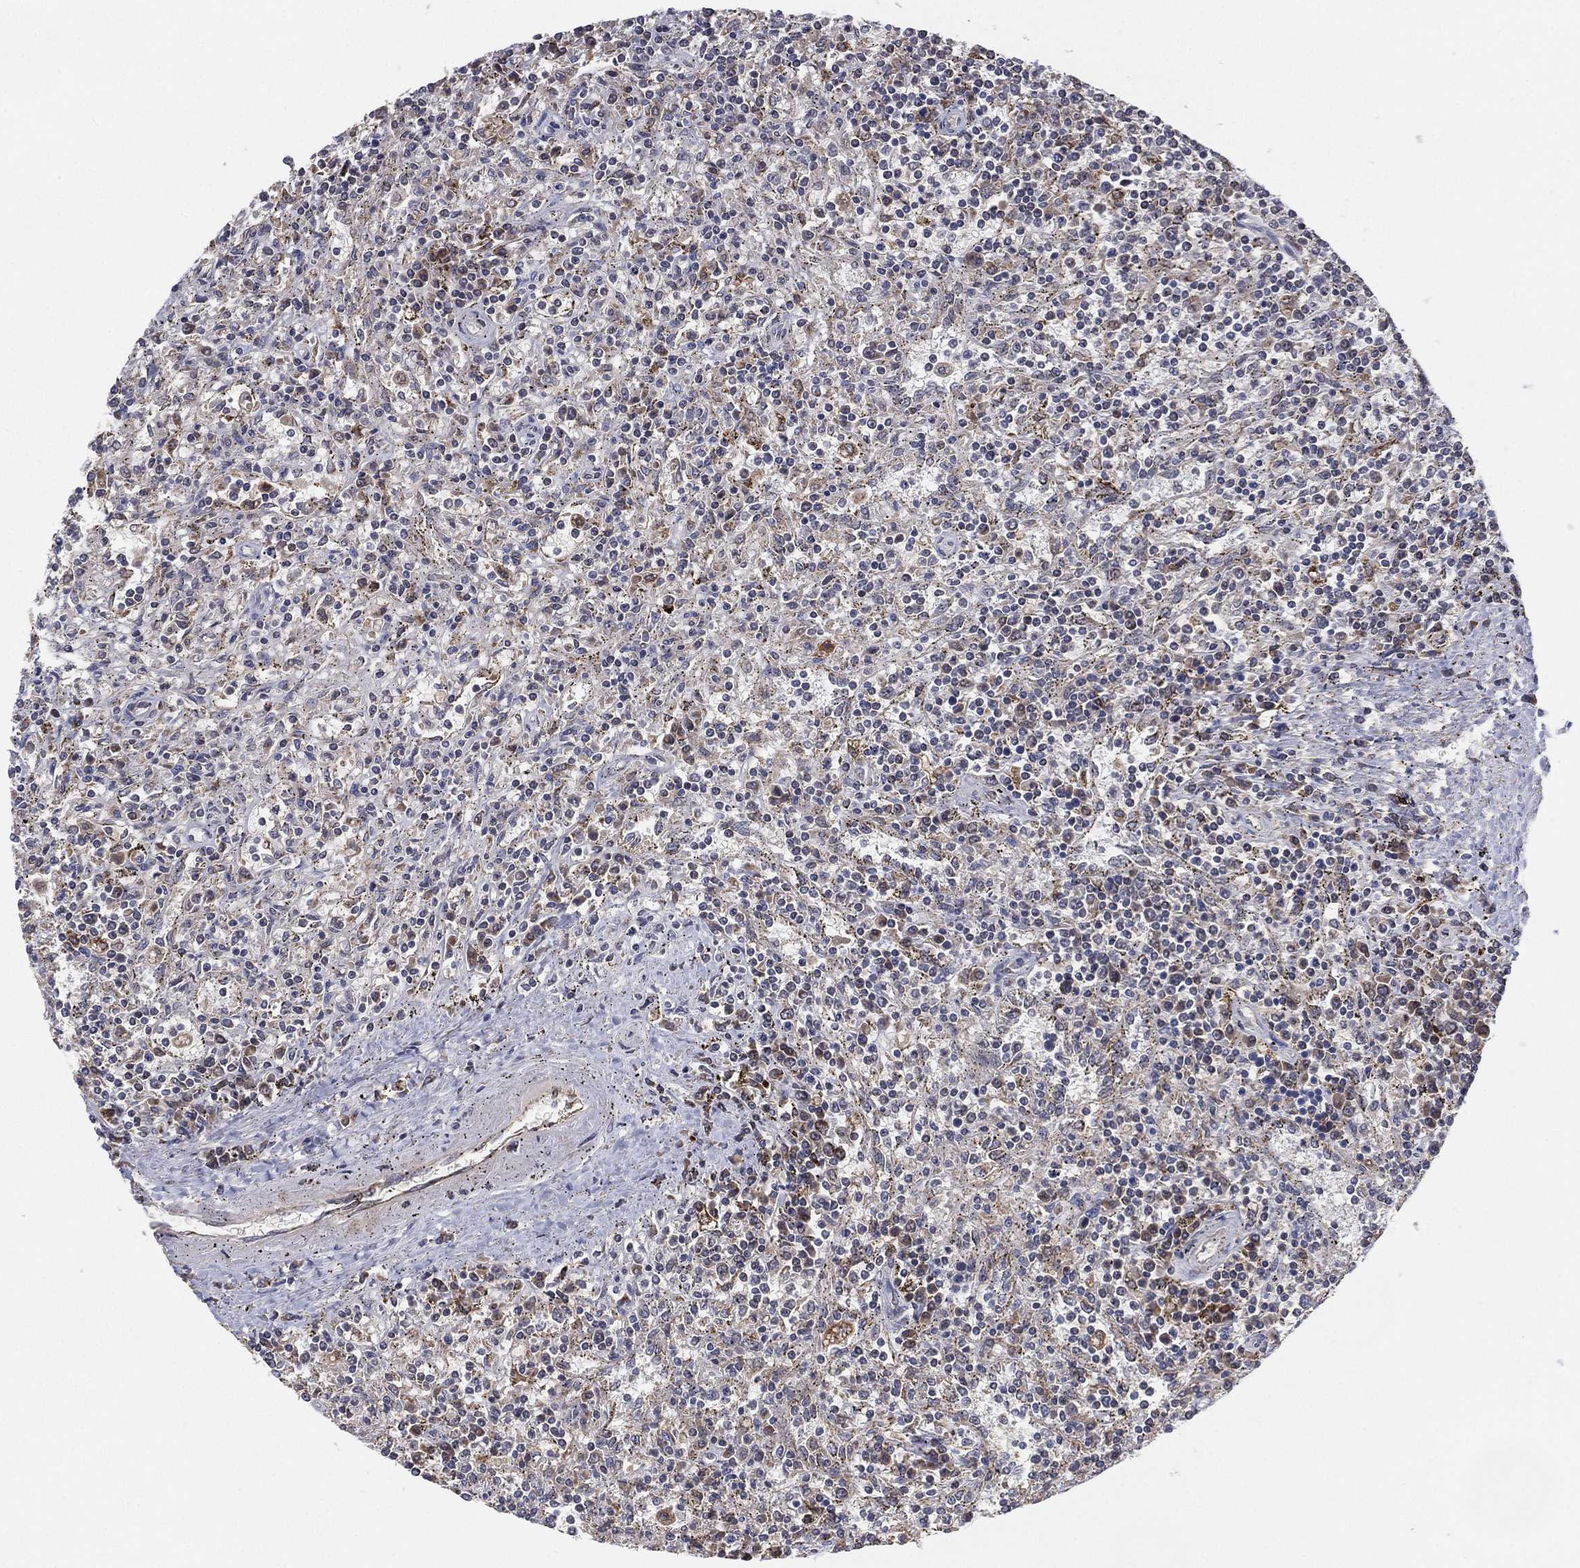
{"staining": {"intensity": "negative", "quantity": "none", "location": "none"}, "tissue": "lymphoma", "cell_type": "Tumor cells", "image_type": "cancer", "snomed": [{"axis": "morphology", "description": "Malignant lymphoma, non-Hodgkin's type, Low grade"}, {"axis": "topography", "description": "Spleen"}], "caption": "This is an immunohistochemistry histopathology image of human low-grade malignant lymphoma, non-Hodgkin's type. There is no expression in tumor cells.", "gene": "PSMG4", "patient": {"sex": "male", "age": 62}}